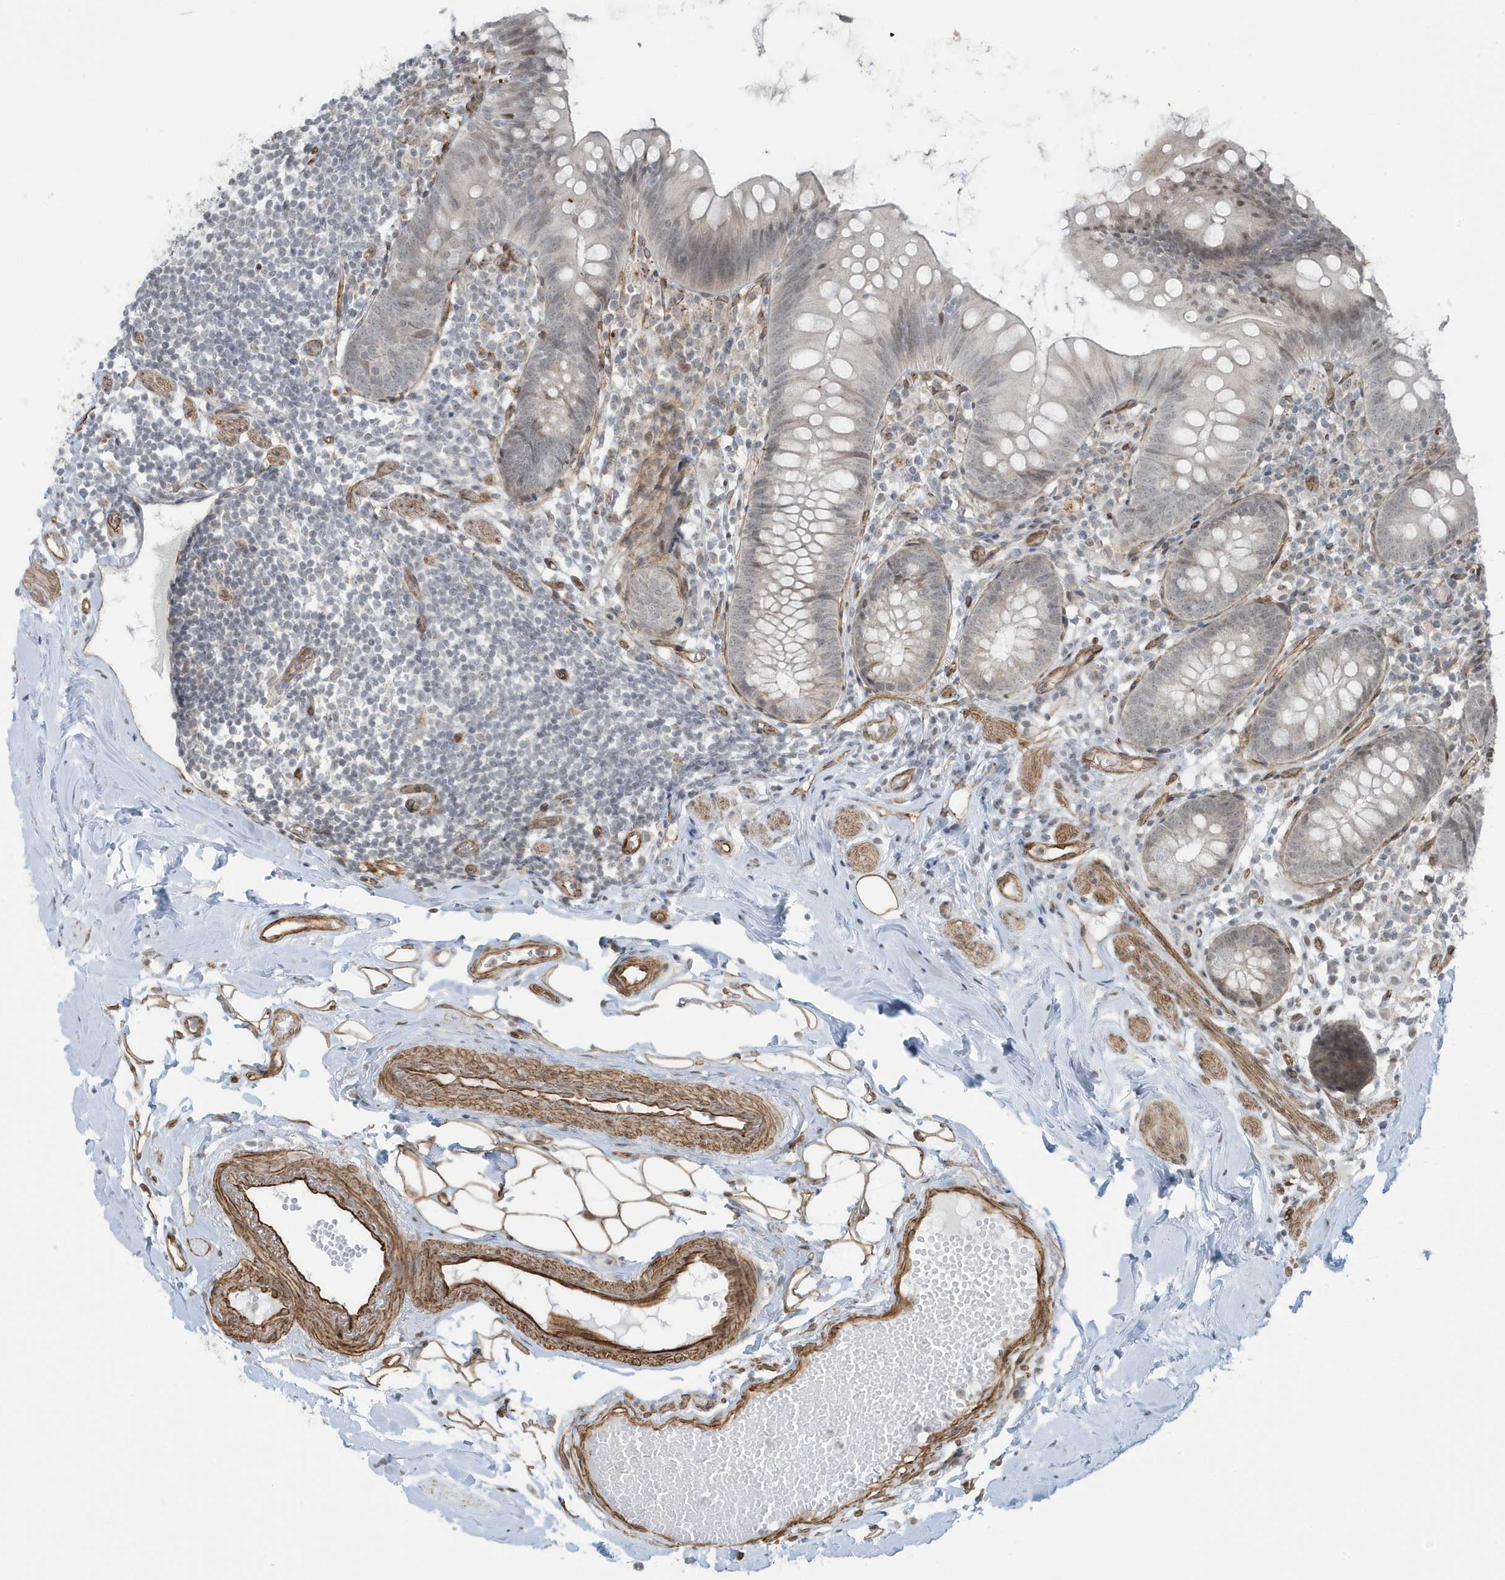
{"staining": {"intensity": "weak", "quantity": "<25%", "location": "nuclear"}, "tissue": "appendix", "cell_type": "Glandular cells", "image_type": "normal", "snomed": [{"axis": "morphology", "description": "Normal tissue, NOS"}, {"axis": "topography", "description": "Appendix"}], "caption": "An immunohistochemistry photomicrograph of normal appendix is shown. There is no staining in glandular cells of appendix.", "gene": "CHCHD4", "patient": {"sex": "female", "age": 62}}